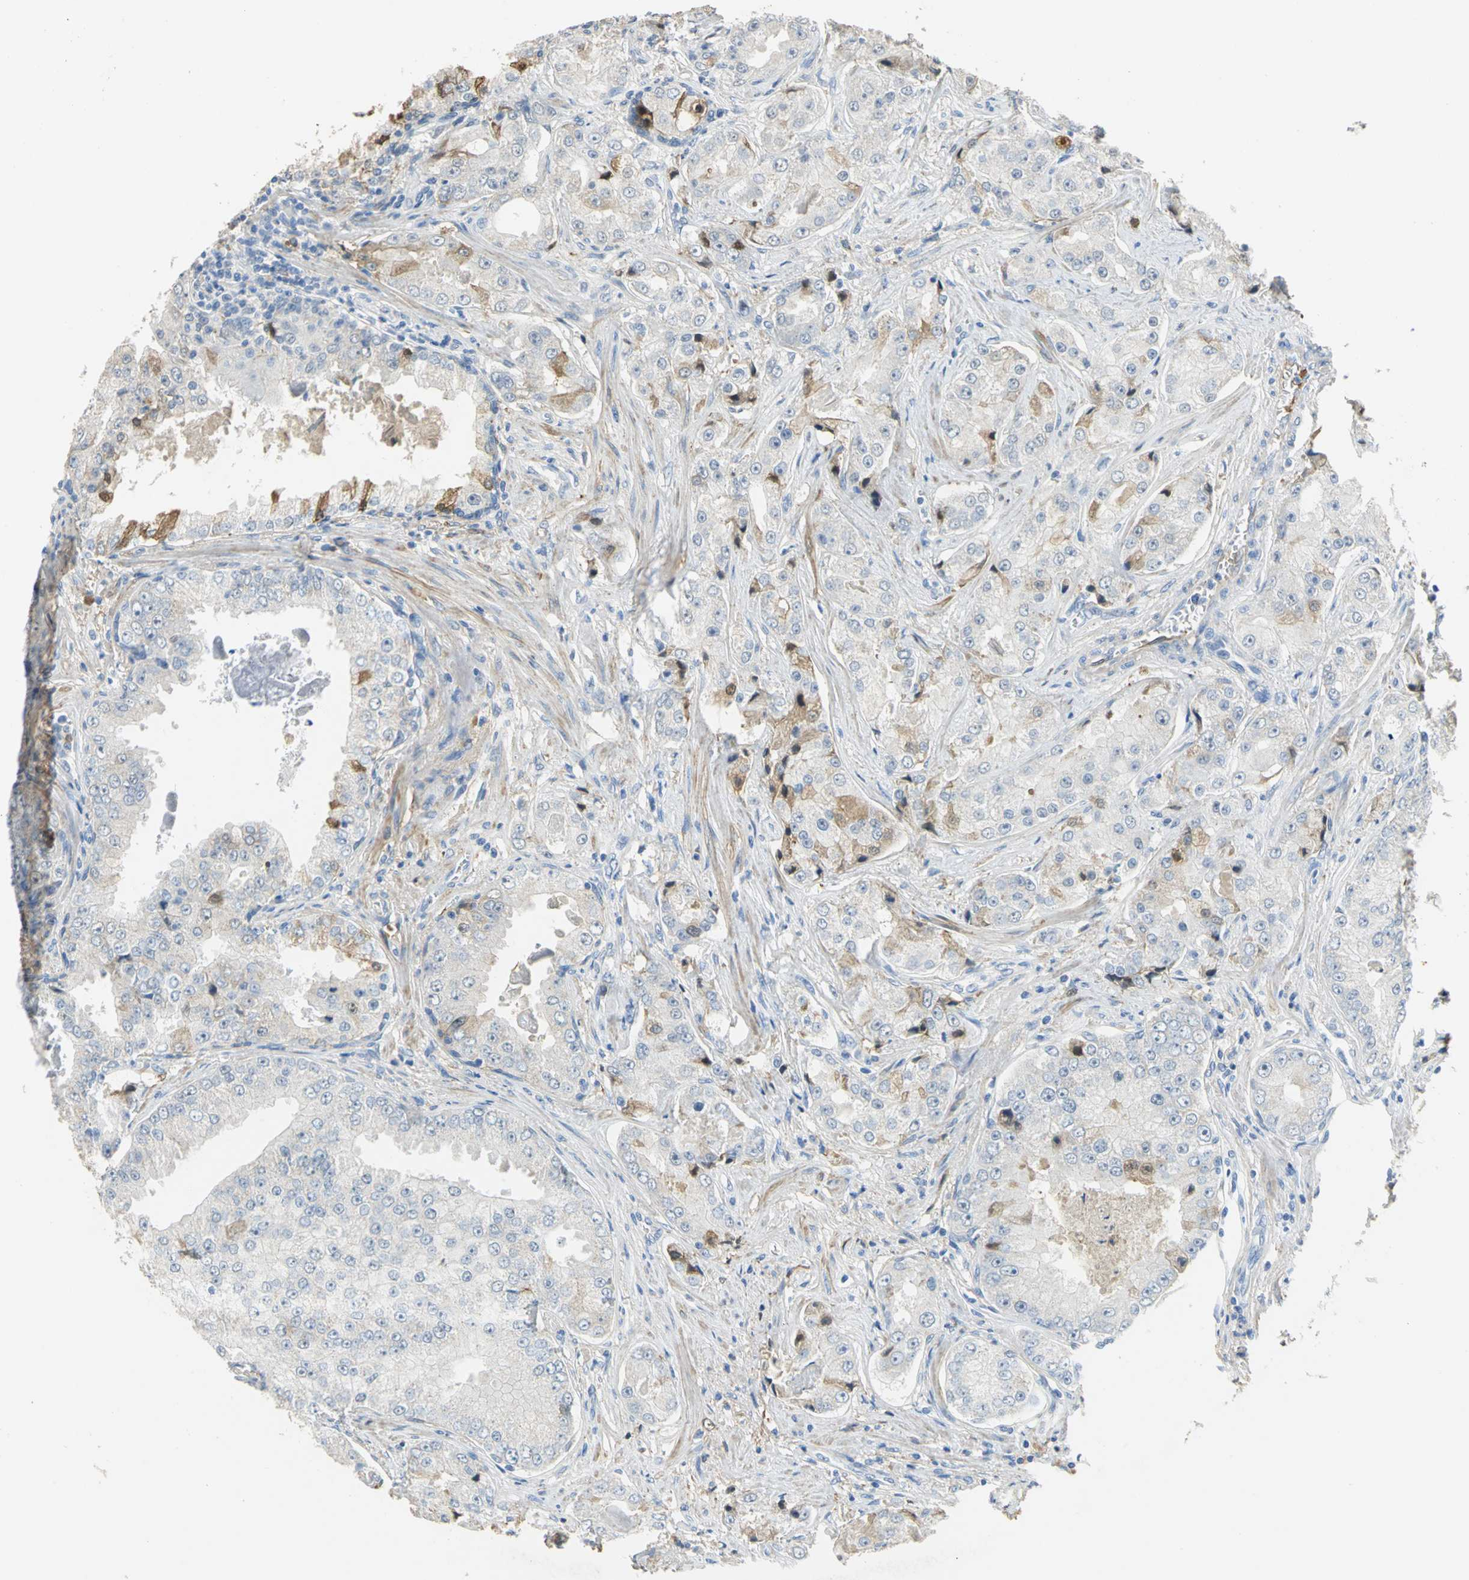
{"staining": {"intensity": "weak", "quantity": "25%-75%", "location": "cytoplasmic/membranous"}, "tissue": "prostate cancer", "cell_type": "Tumor cells", "image_type": "cancer", "snomed": [{"axis": "morphology", "description": "Adenocarcinoma, High grade"}, {"axis": "topography", "description": "Prostate"}], "caption": "Immunohistochemical staining of adenocarcinoma (high-grade) (prostate) demonstrates weak cytoplasmic/membranous protein positivity in about 25%-75% of tumor cells.", "gene": "GYG2", "patient": {"sex": "male", "age": 73}}